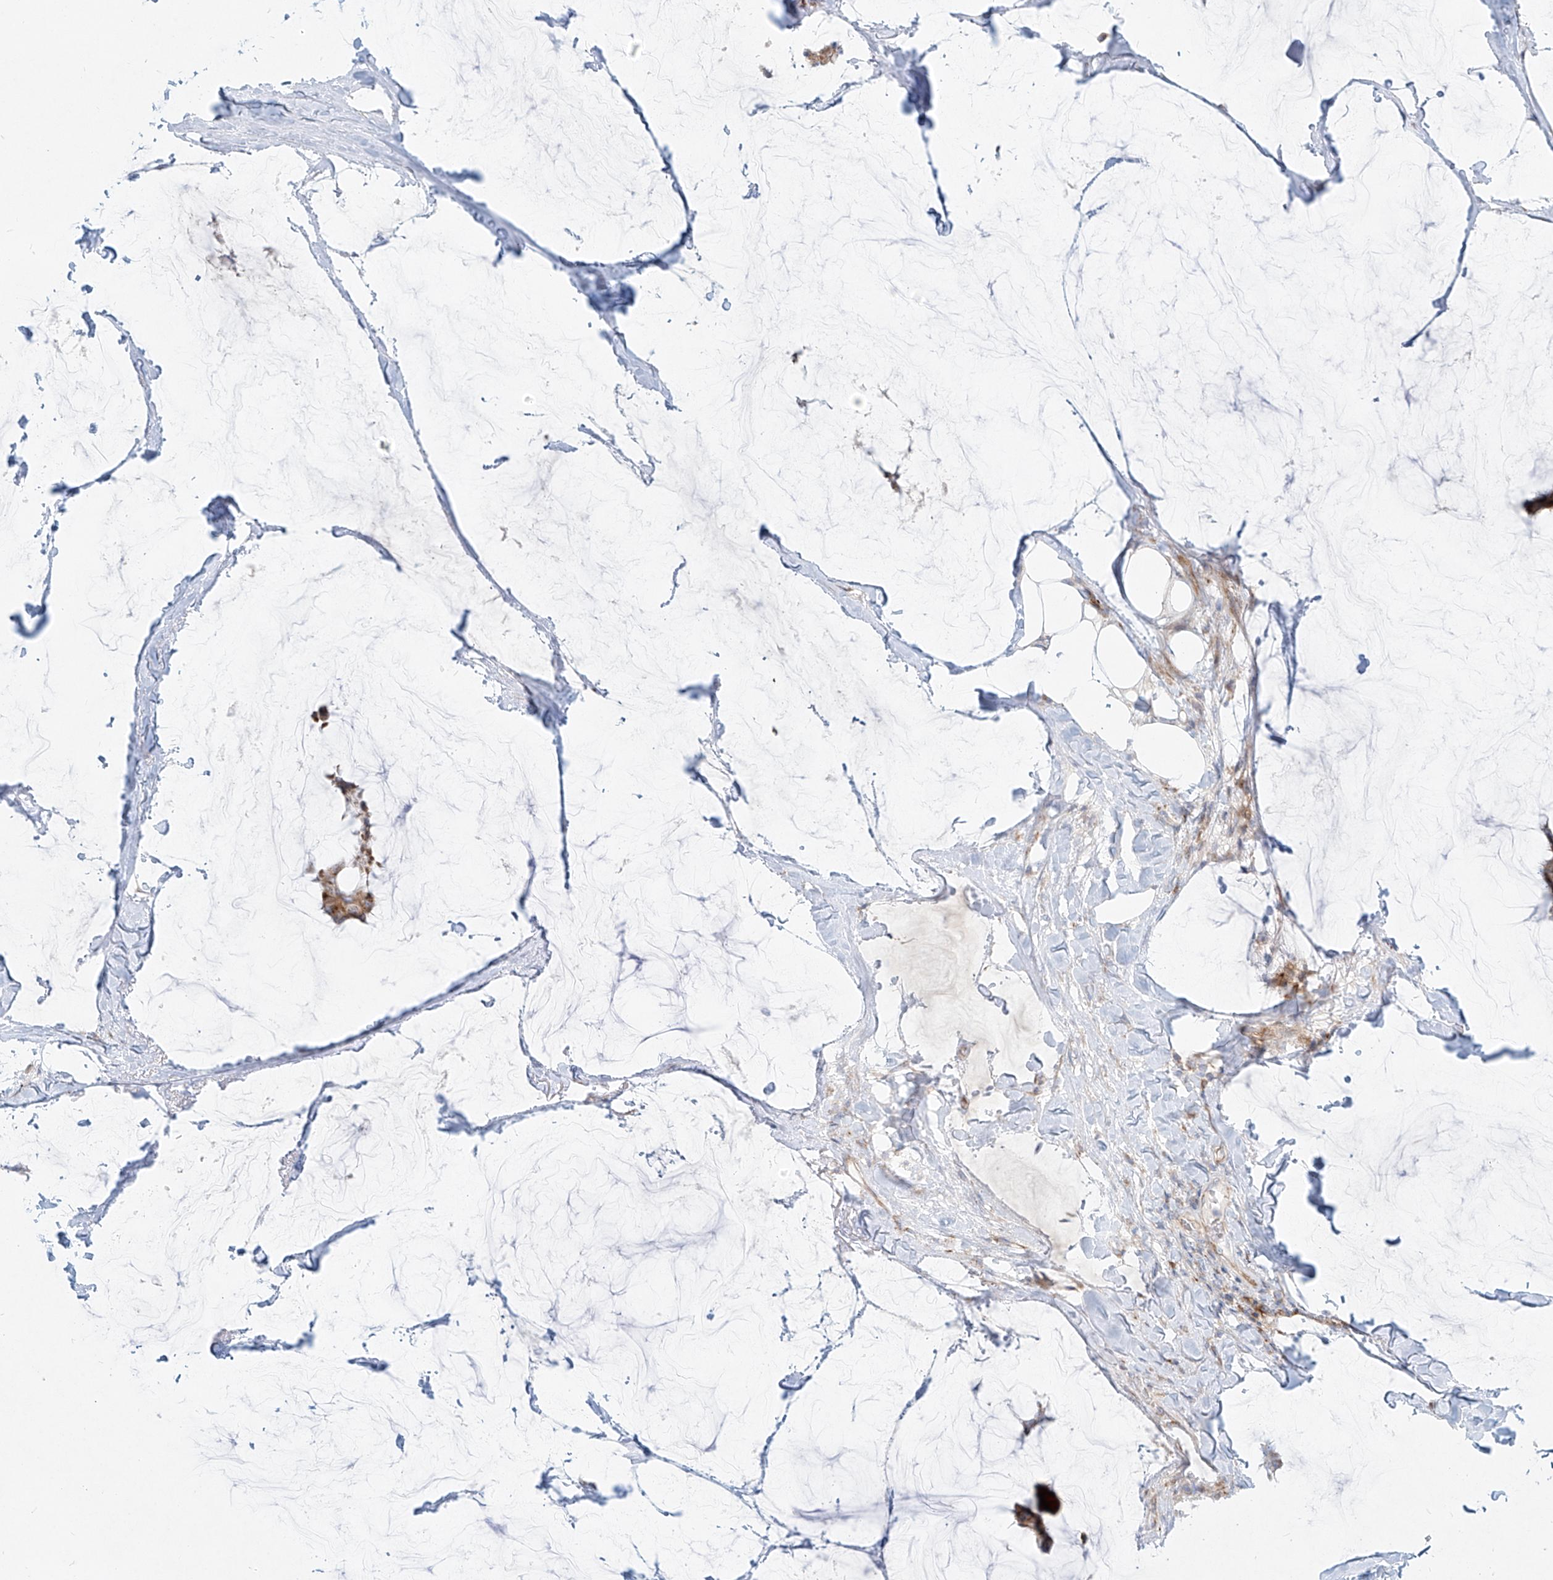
{"staining": {"intensity": "moderate", "quantity": "25%-75%", "location": "cytoplasmic/membranous"}, "tissue": "breast cancer", "cell_type": "Tumor cells", "image_type": "cancer", "snomed": [{"axis": "morphology", "description": "Duct carcinoma"}, {"axis": "topography", "description": "Breast"}], "caption": "A photomicrograph of breast infiltrating ductal carcinoma stained for a protein reveals moderate cytoplasmic/membranous brown staining in tumor cells. The staining was performed using DAB, with brown indicating positive protein expression. Nuclei are stained blue with hematoxylin.", "gene": "MTX2", "patient": {"sex": "female", "age": 93}}